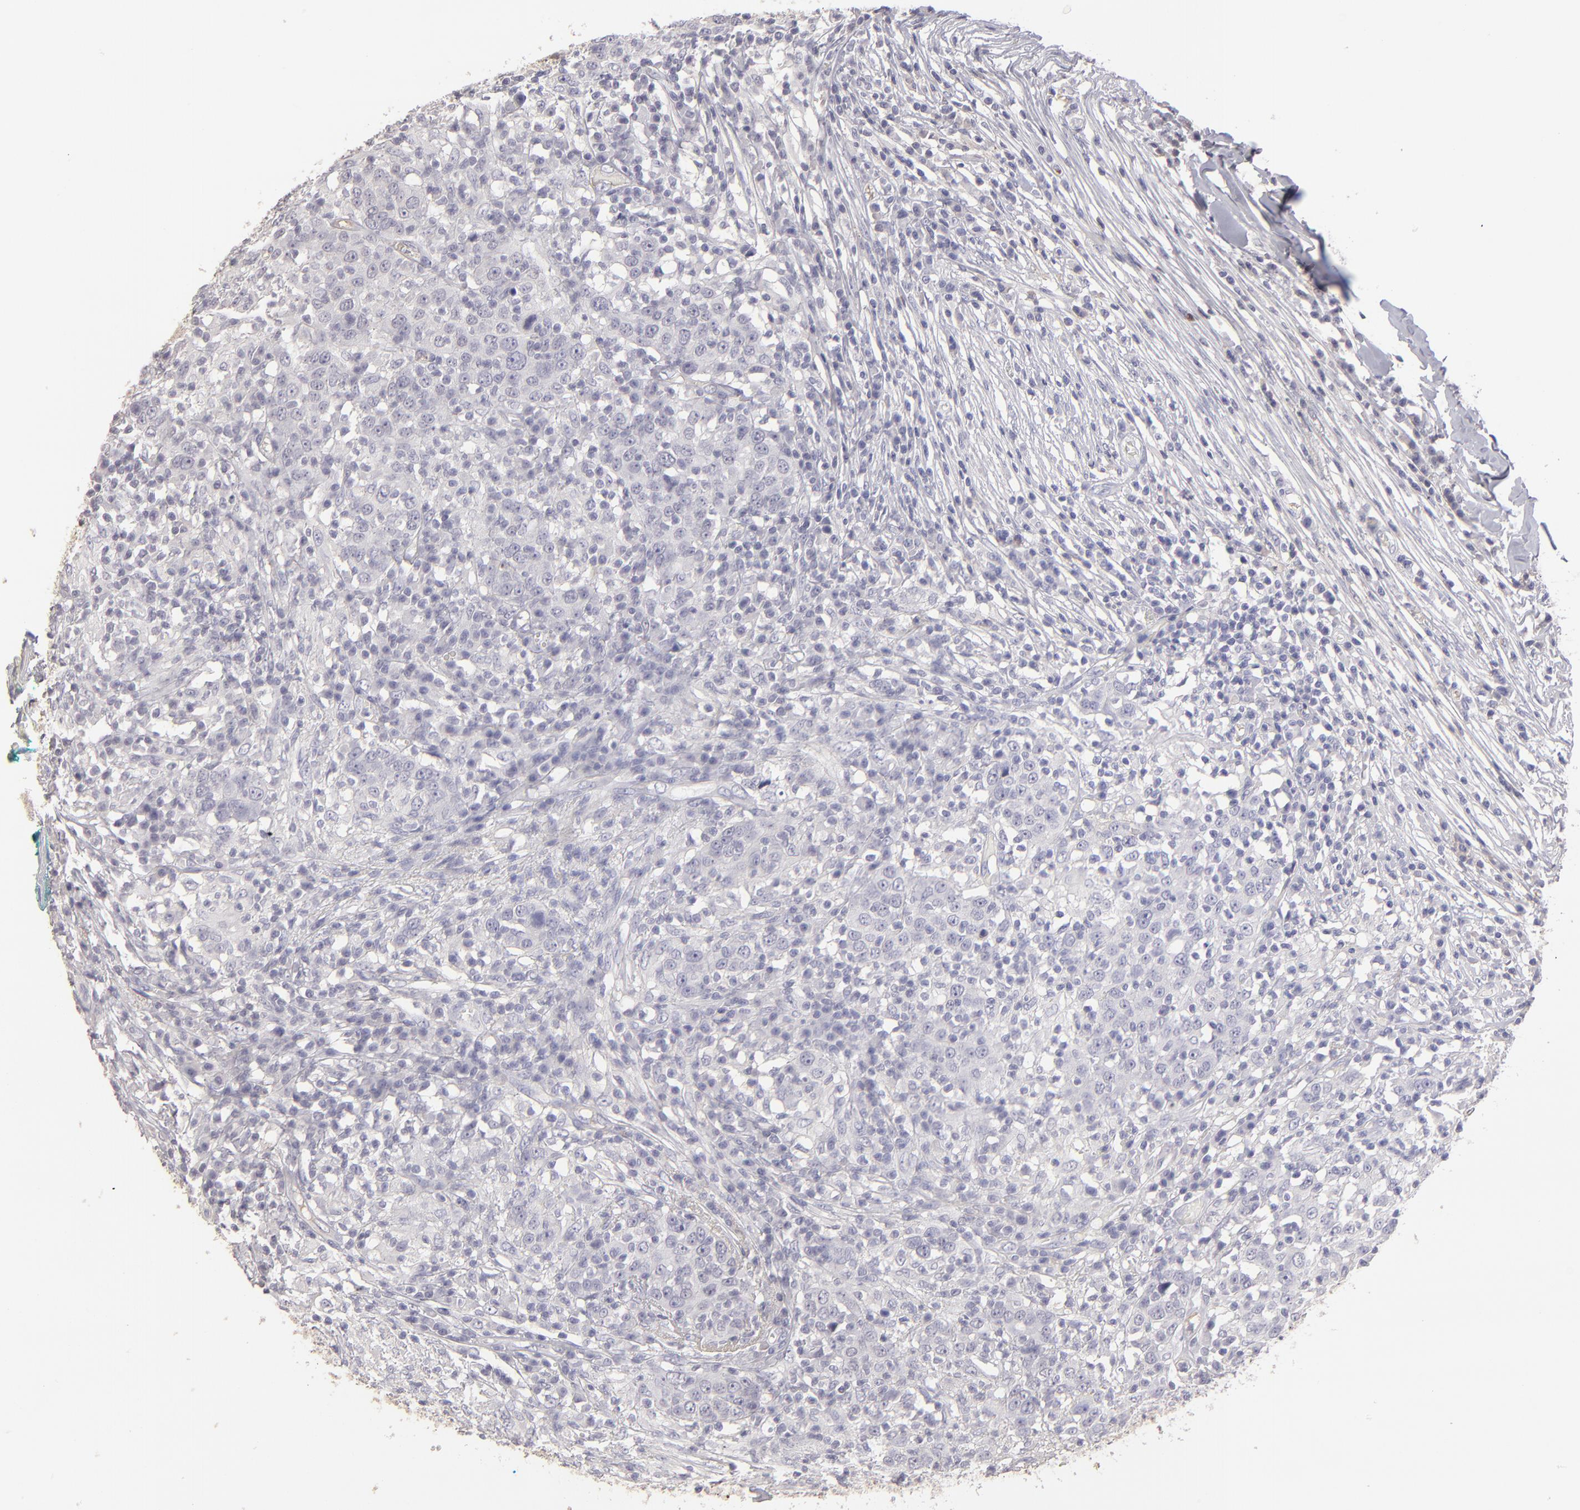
{"staining": {"intensity": "negative", "quantity": "none", "location": "none"}, "tissue": "head and neck cancer", "cell_type": "Tumor cells", "image_type": "cancer", "snomed": [{"axis": "morphology", "description": "Adenocarcinoma, NOS"}, {"axis": "topography", "description": "Salivary gland"}, {"axis": "topography", "description": "Head-Neck"}], "caption": "Tumor cells show no significant expression in head and neck adenocarcinoma. (DAB (3,3'-diaminobenzidine) immunohistochemistry (IHC), high magnification).", "gene": "ABCC4", "patient": {"sex": "female", "age": 65}}